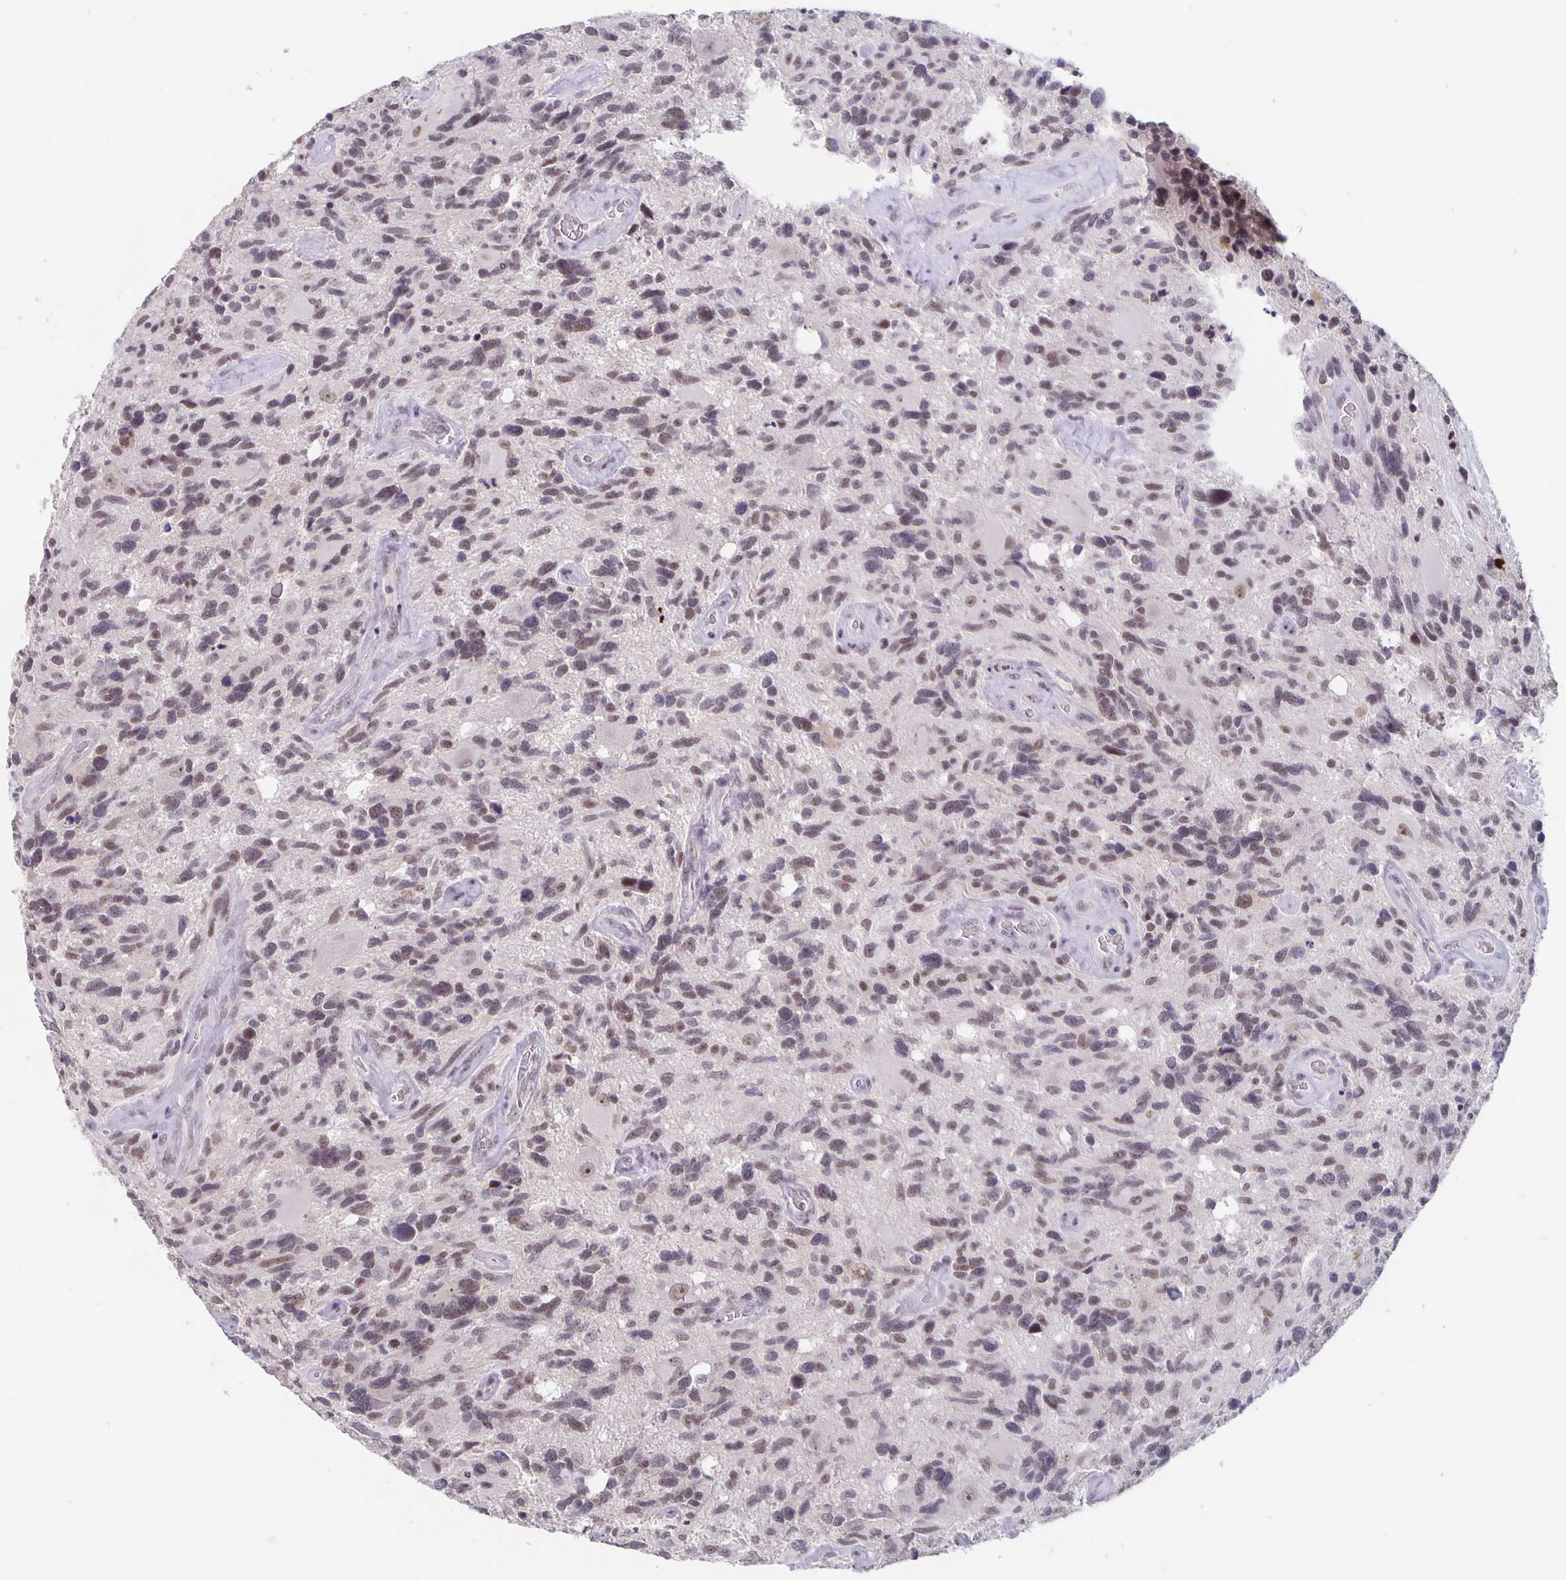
{"staining": {"intensity": "weak", "quantity": ">75%", "location": "nuclear"}, "tissue": "glioma", "cell_type": "Tumor cells", "image_type": "cancer", "snomed": [{"axis": "morphology", "description": "Glioma, malignant, High grade"}, {"axis": "topography", "description": "Brain"}], "caption": "Protein analysis of glioma tissue shows weak nuclear expression in approximately >75% of tumor cells.", "gene": "ZNF691", "patient": {"sex": "male", "age": 49}}